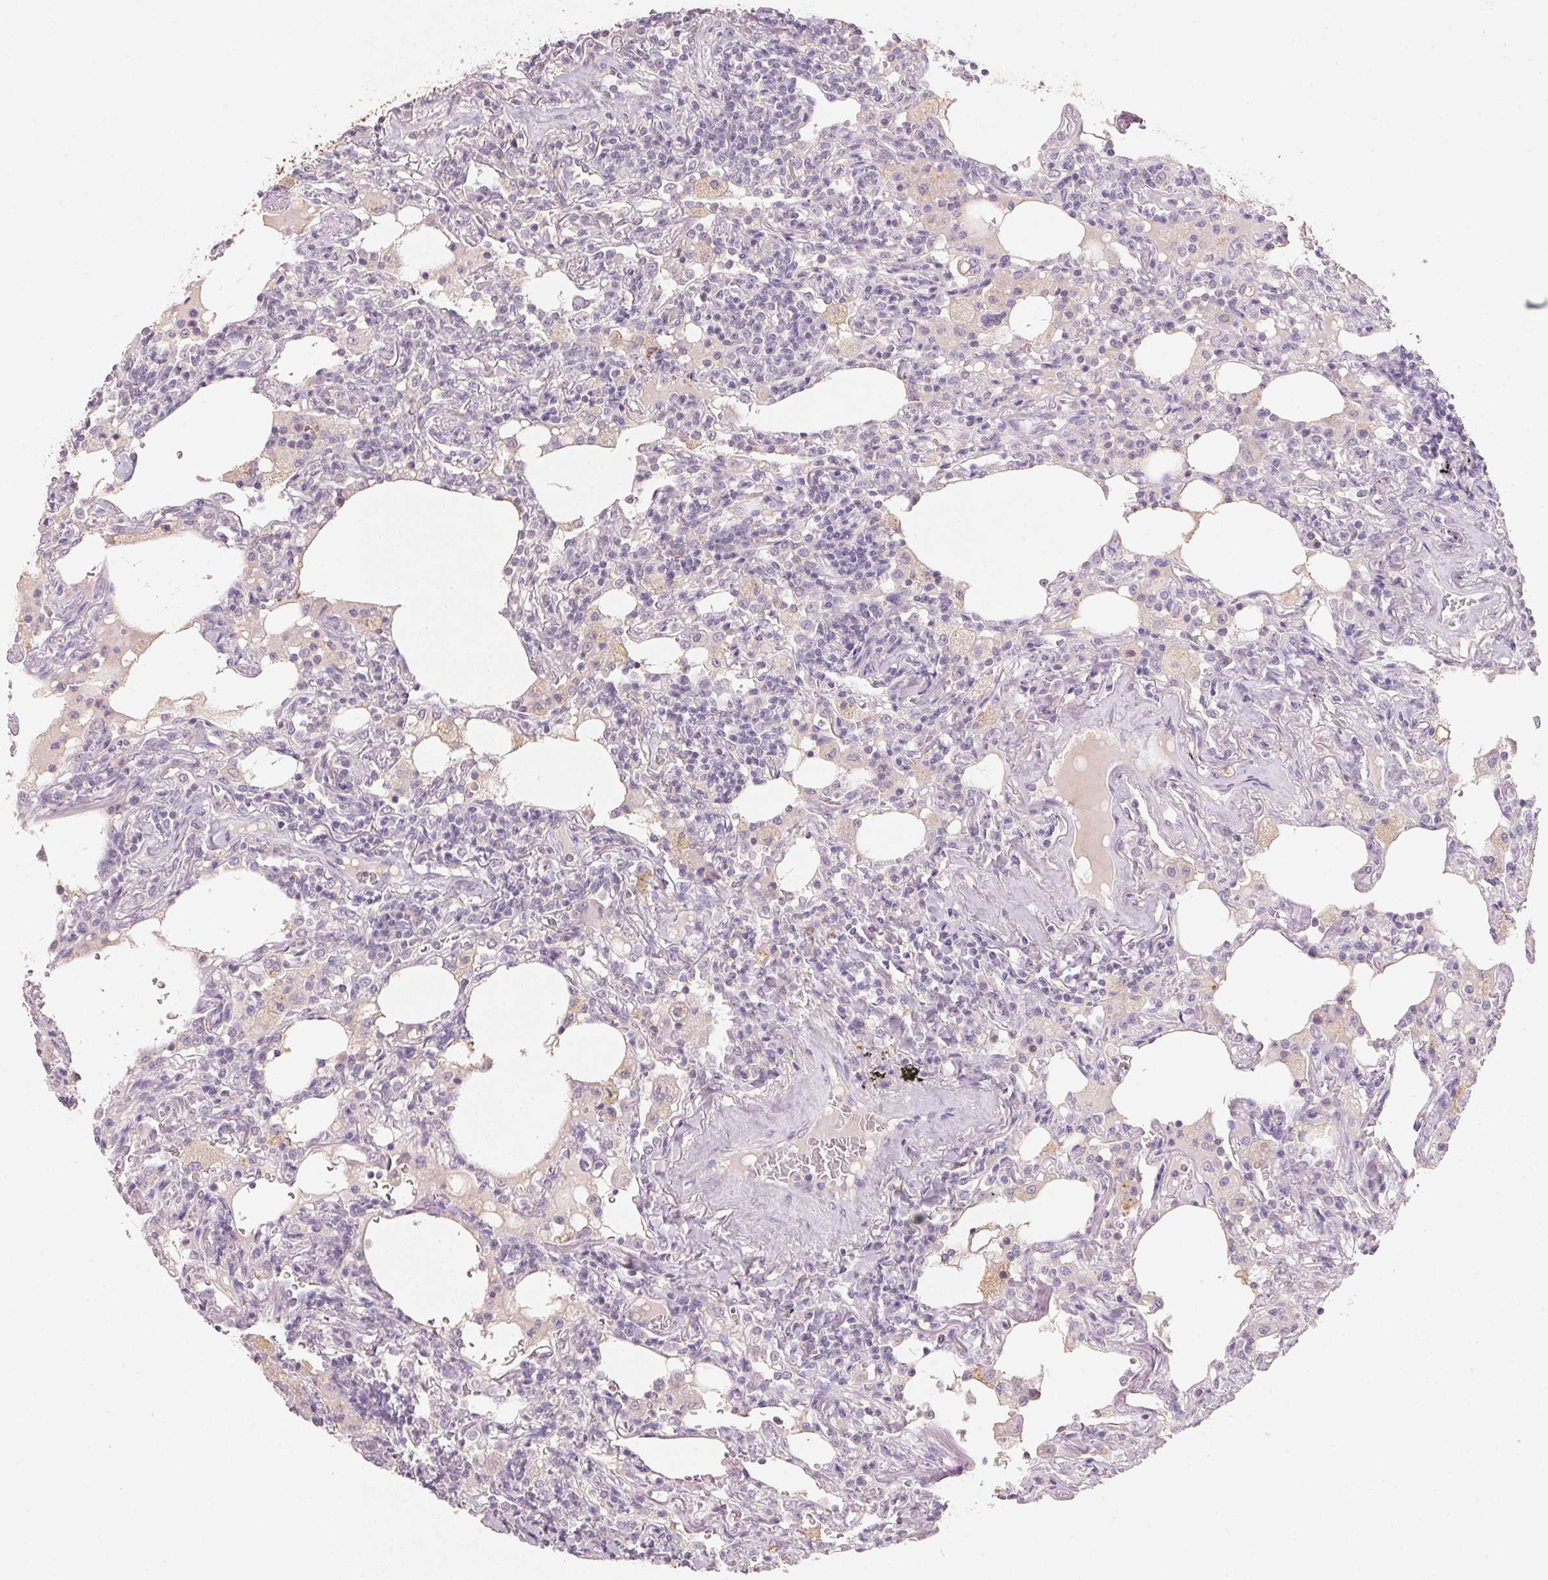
{"staining": {"intensity": "negative", "quantity": "none", "location": "none"}, "tissue": "lymphoma", "cell_type": "Tumor cells", "image_type": "cancer", "snomed": [{"axis": "morphology", "description": "Malignant lymphoma, non-Hodgkin's type, Low grade"}, {"axis": "topography", "description": "Lung"}], "caption": "The immunohistochemistry (IHC) histopathology image has no significant positivity in tumor cells of low-grade malignant lymphoma, non-Hodgkin's type tissue.", "gene": "CXCL5", "patient": {"sex": "female", "age": 71}}